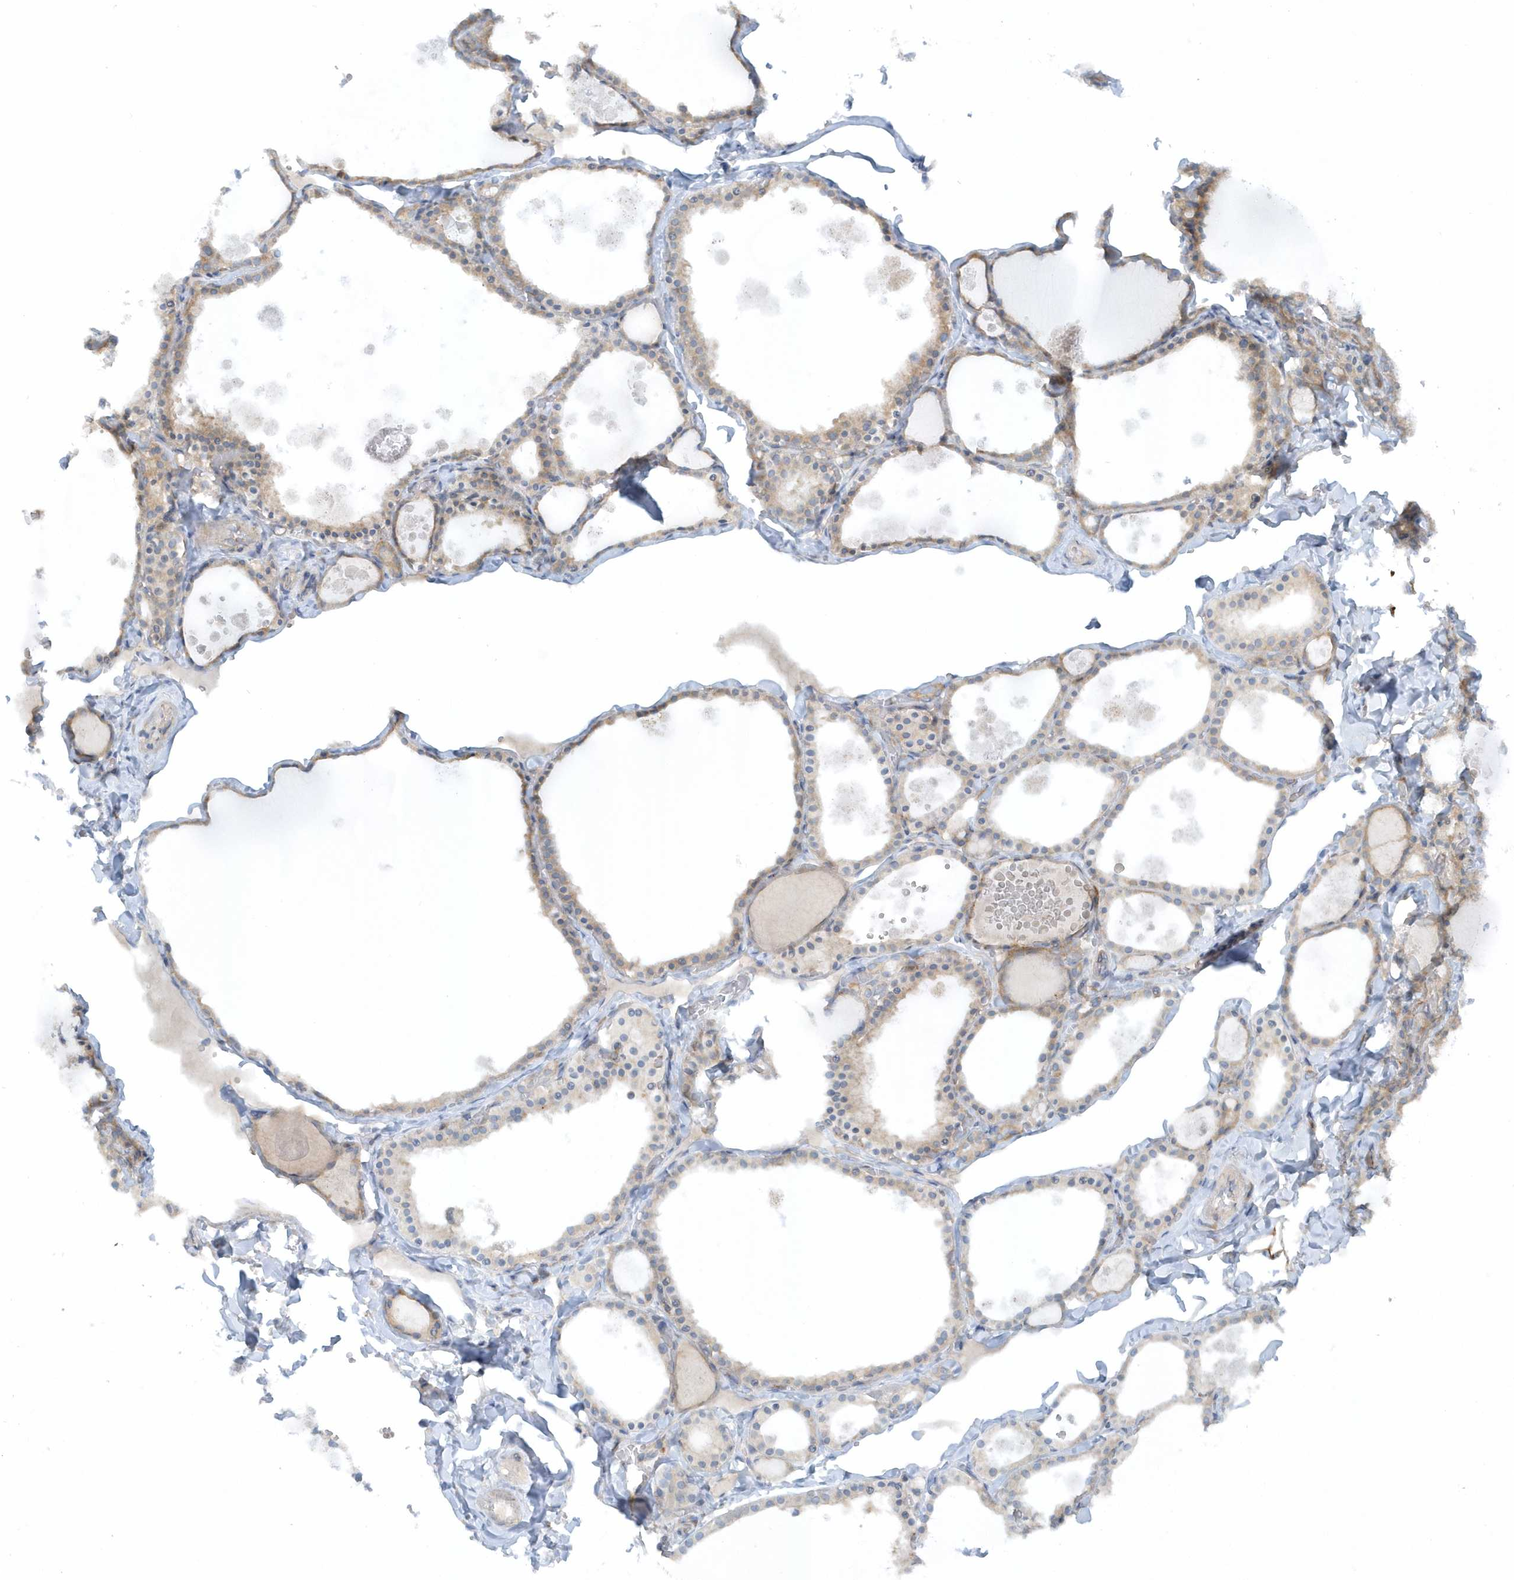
{"staining": {"intensity": "weak", "quantity": ">75%", "location": "cytoplasmic/membranous"}, "tissue": "thyroid gland", "cell_type": "Glandular cells", "image_type": "normal", "snomed": [{"axis": "morphology", "description": "Normal tissue, NOS"}, {"axis": "topography", "description": "Thyroid gland"}], "caption": "This is a micrograph of IHC staining of benign thyroid gland, which shows weak positivity in the cytoplasmic/membranous of glandular cells.", "gene": "CNOT10", "patient": {"sex": "male", "age": 56}}